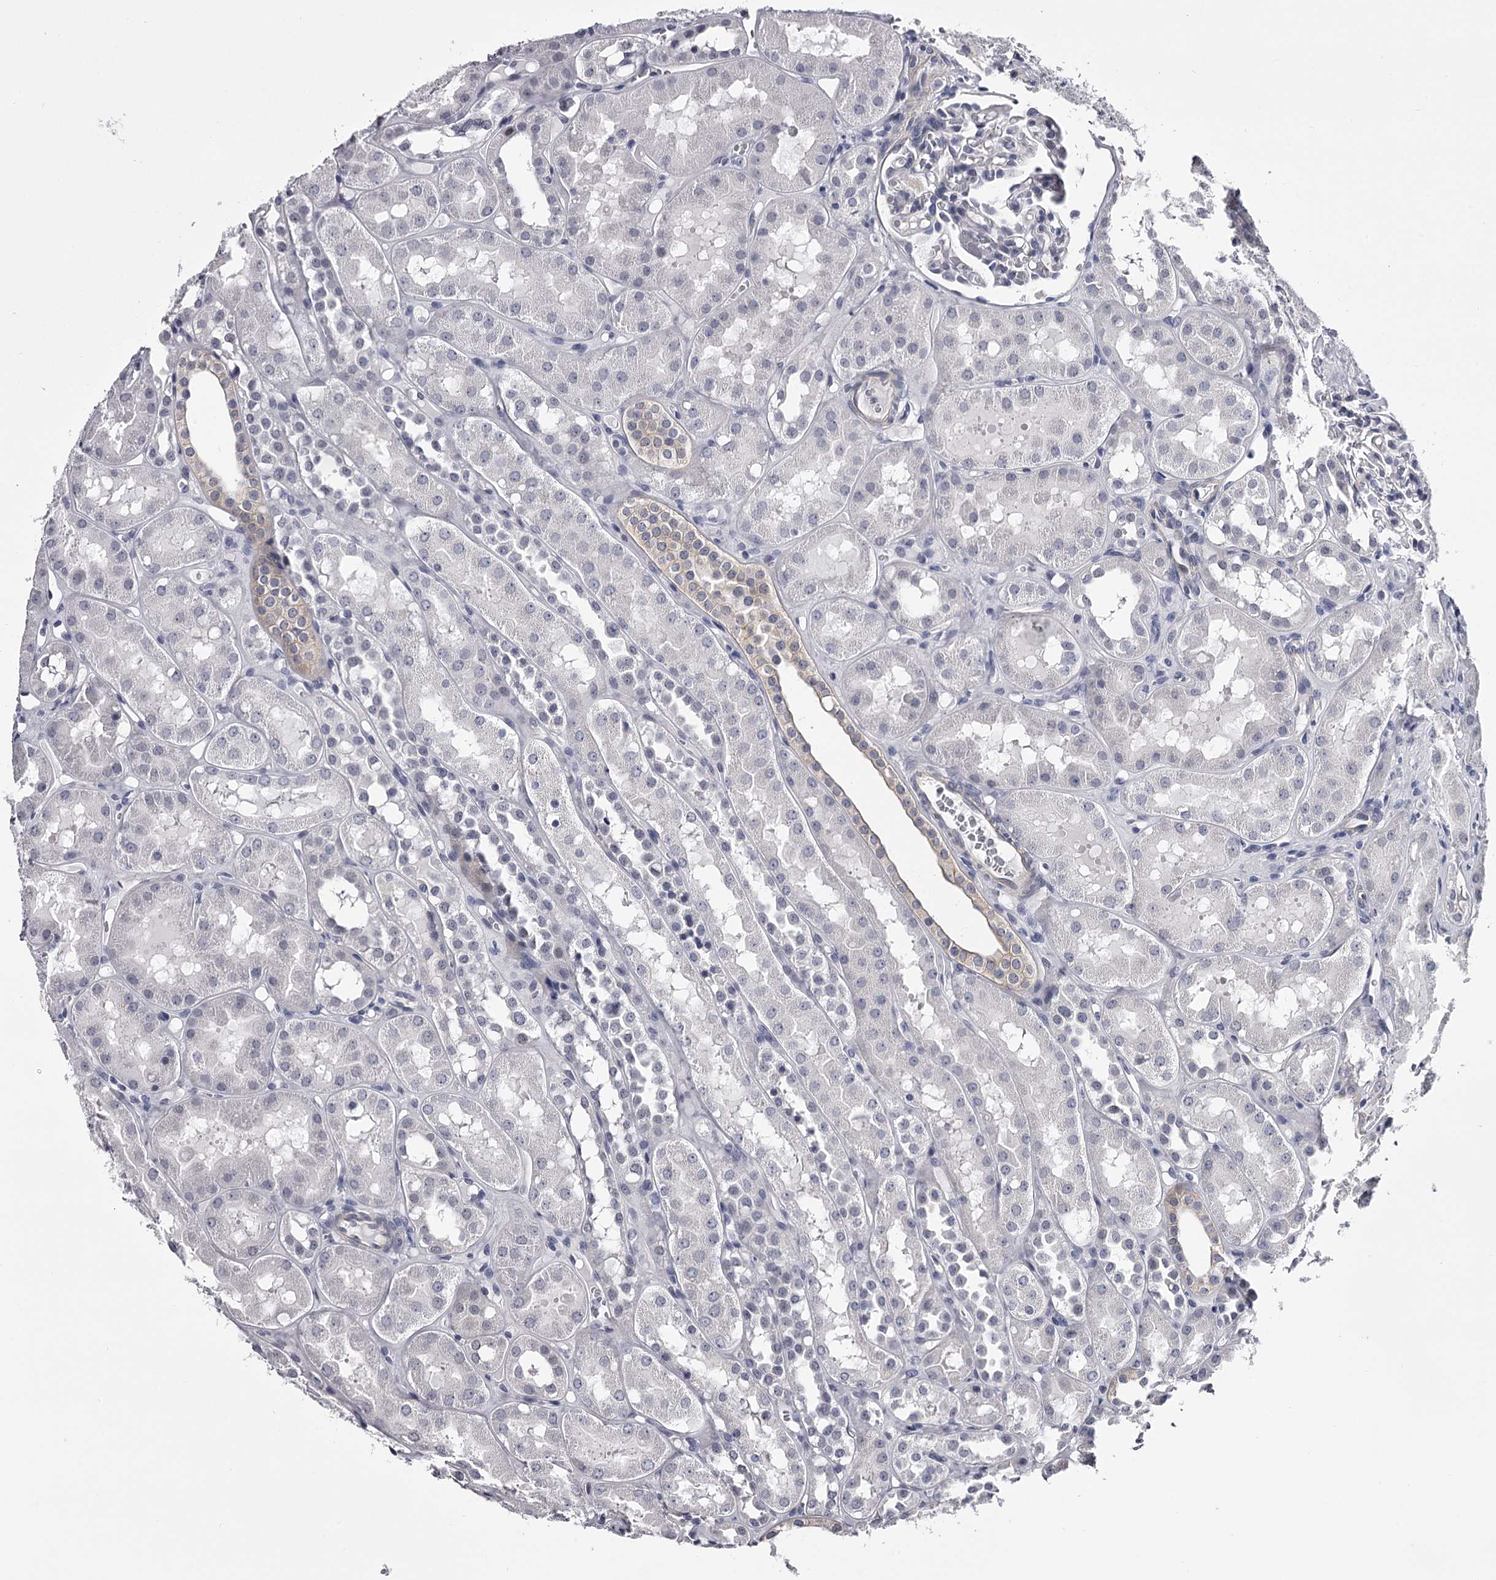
{"staining": {"intensity": "negative", "quantity": "none", "location": "none"}, "tissue": "kidney", "cell_type": "Cells in glomeruli", "image_type": "normal", "snomed": [{"axis": "morphology", "description": "Normal tissue, NOS"}, {"axis": "topography", "description": "Kidney"}], "caption": "There is no significant expression in cells in glomeruli of kidney.", "gene": "OVOL2", "patient": {"sex": "male", "age": 16}}